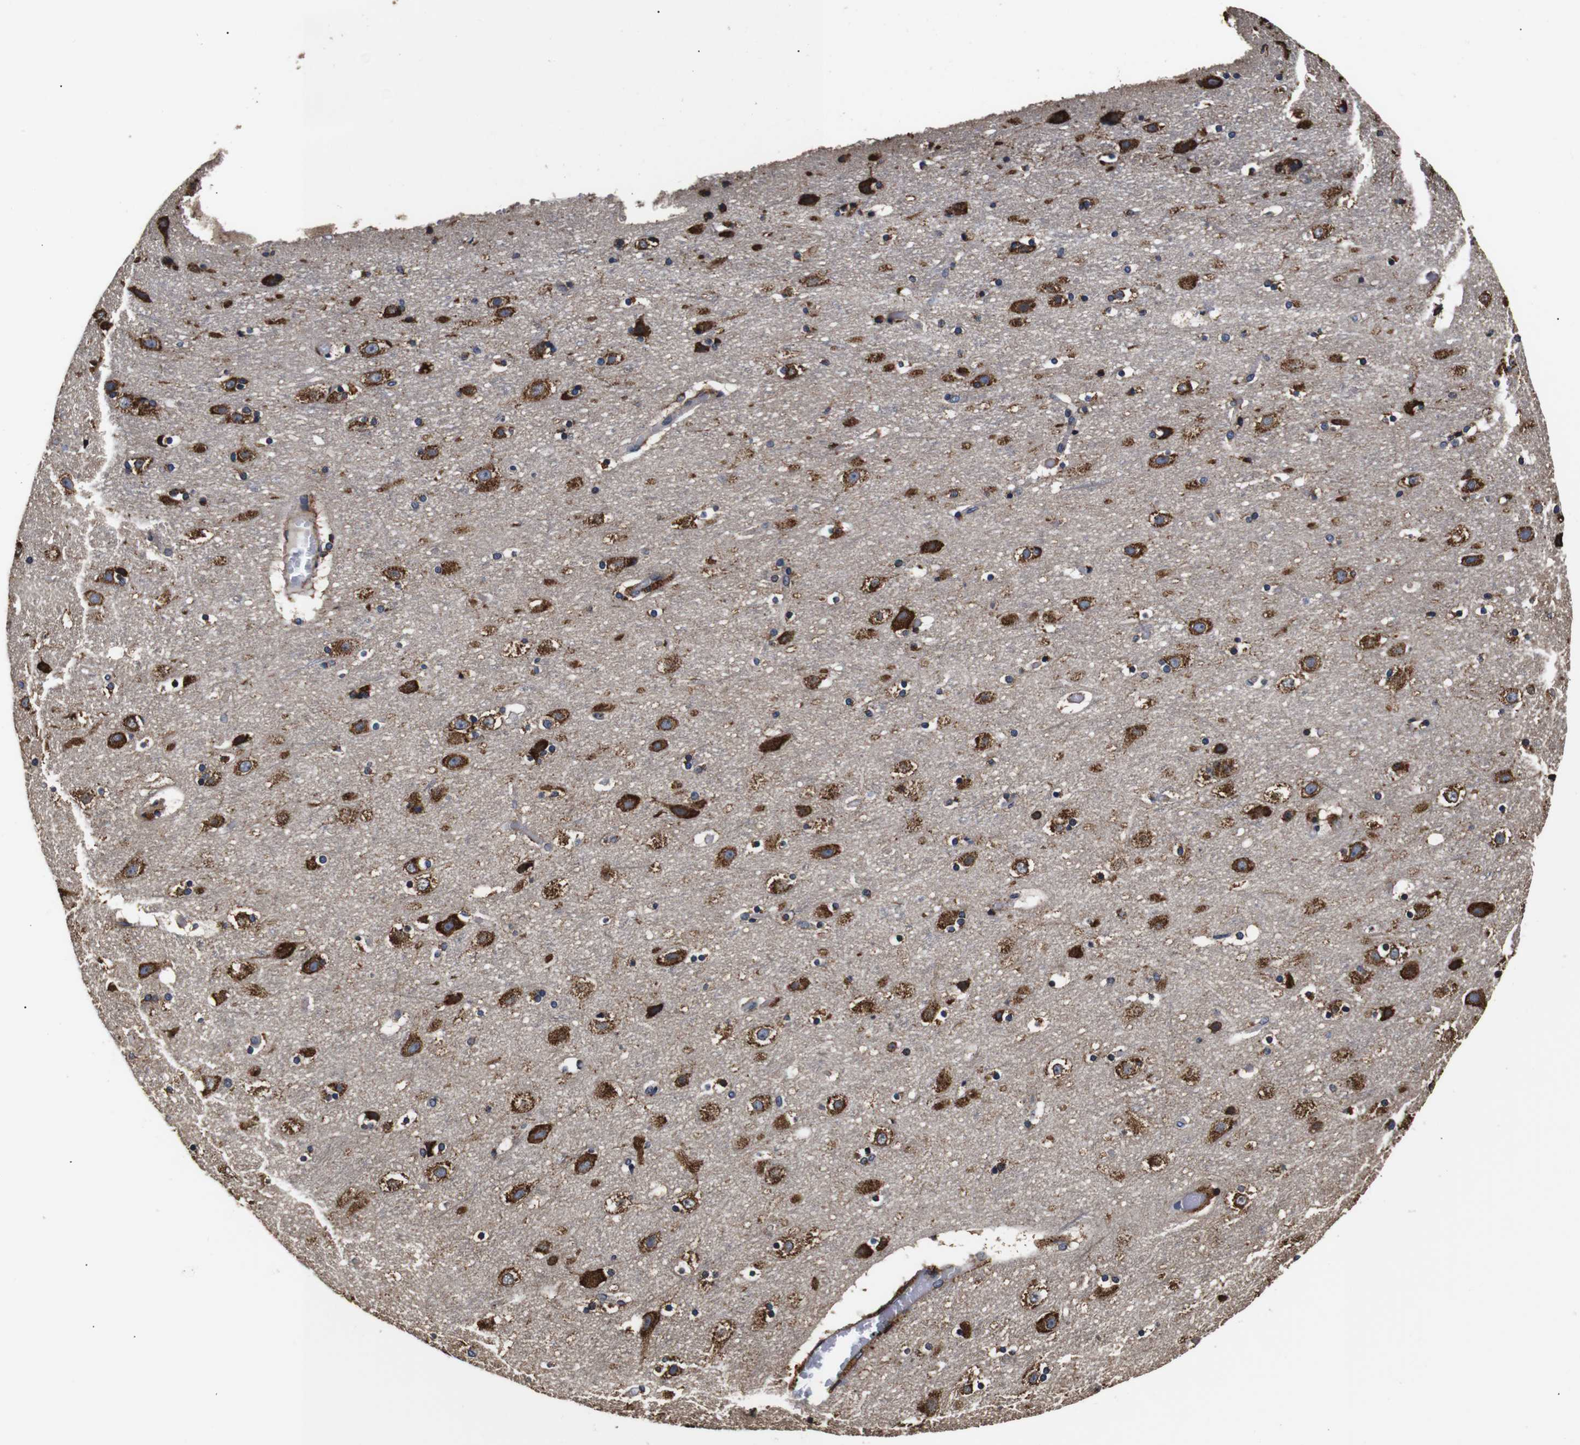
{"staining": {"intensity": "moderate", "quantity": ">75%", "location": "cytoplasmic/membranous"}, "tissue": "cerebral cortex", "cell_type": "Endothelial cells", "image_type": "normal", "snomed": [{"axis": "morphology", "description": "Normal tissue, NOS"}, {"axis": "topography", "description": "Cerebral cortex"}], "caption": "Protein staining by IHC shows moderate cytoplasmic/membranous staining in approximately >75% of endothelial cells in normal cerebral cortex. (Stains: DAB (3,3'-diaminobenzidine) in brown, nuclei in blue, Microscopy: brightfield microscopy at high magnification).", "gene": "HHIP", "patient": {"sex": "male", "age": 45}}